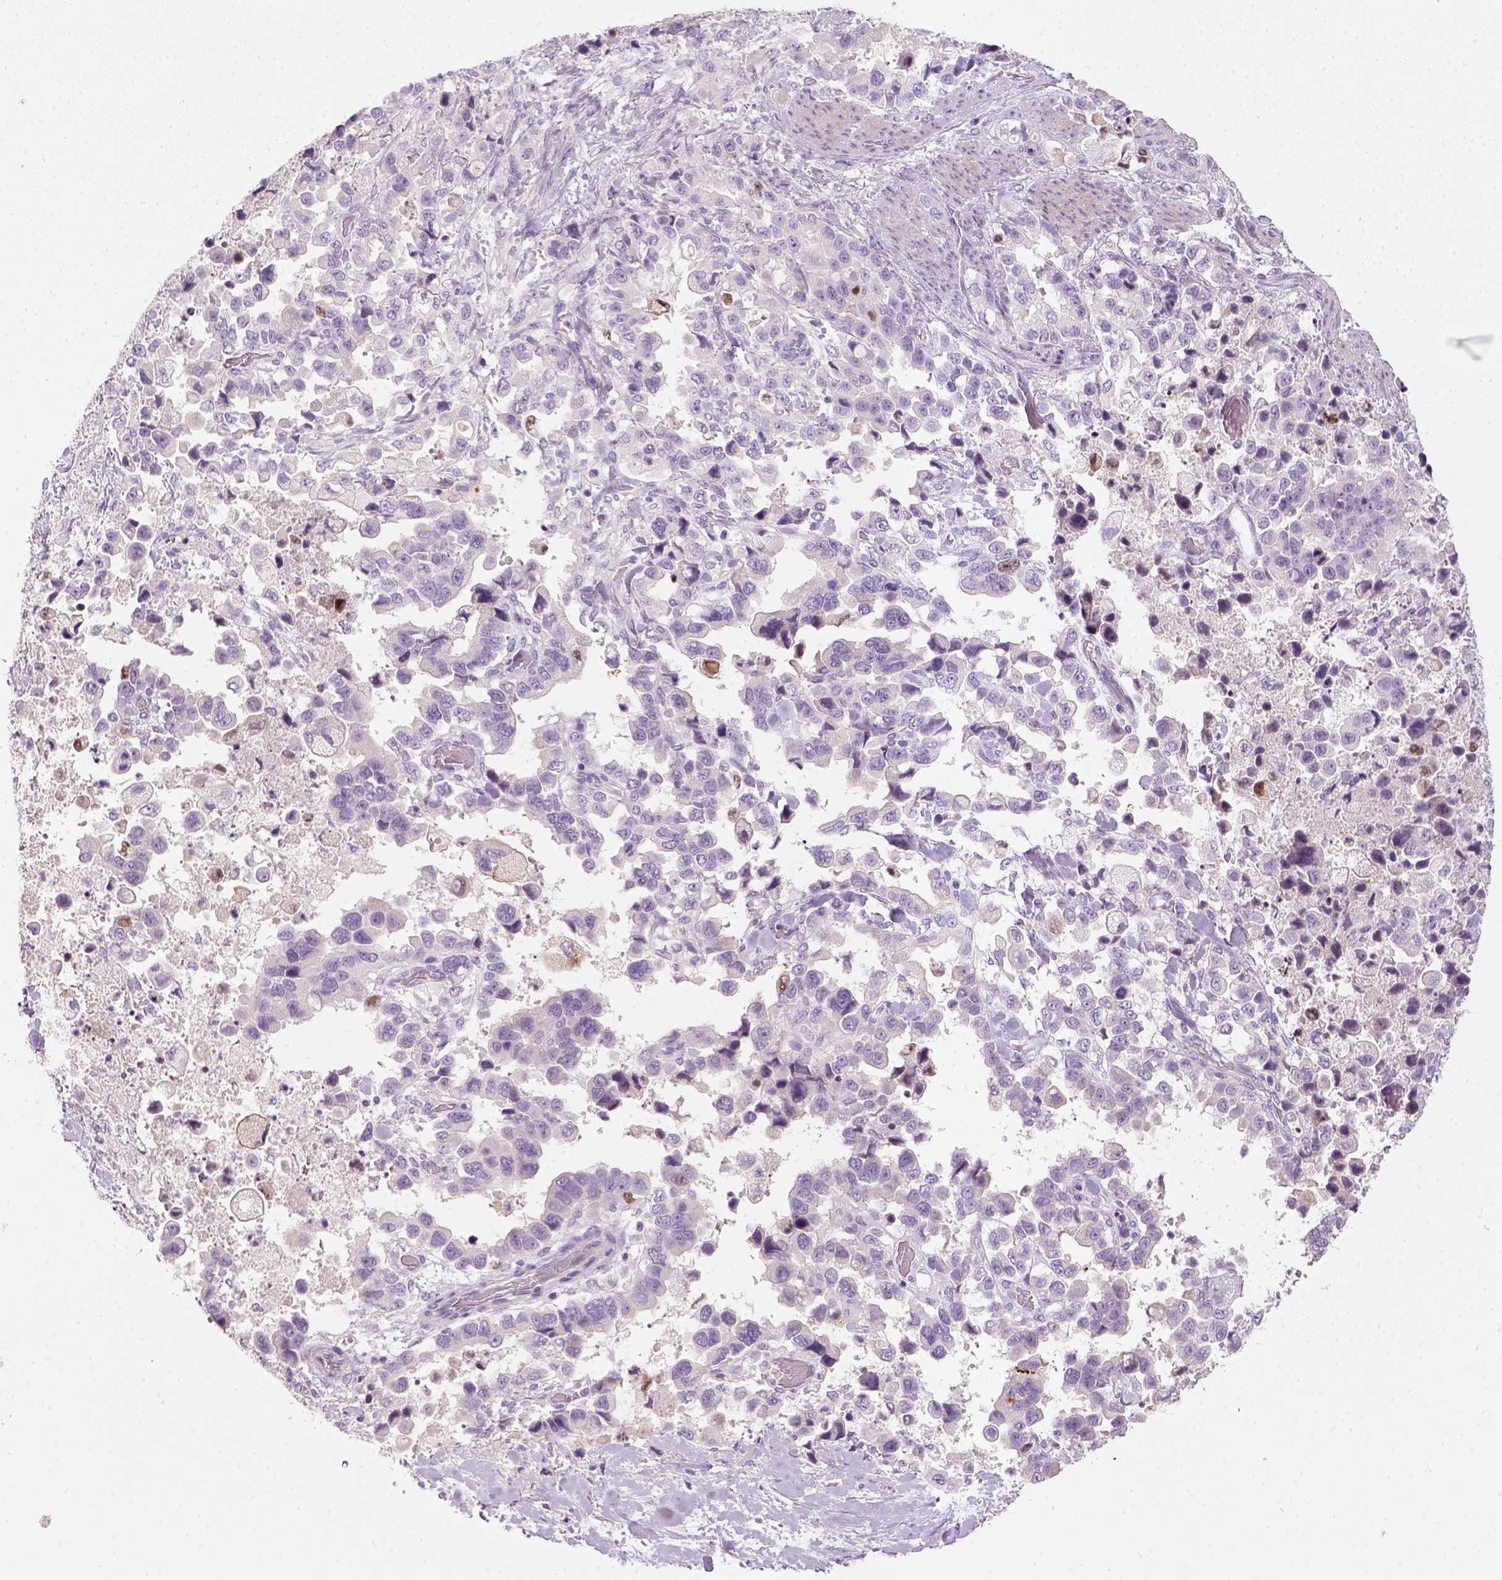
{"staining": {"intensity": "negative", "quantity": "none", "location": "none"}, "tissue": "stomach cancer", "cell_type": "Tumor cells", "image_type": "cancer", "snomed": [{"axis": "morphology", "description": "Adenocarcinoma, NOS"}, {"axis": "topography", "description": "Stomach"}], "caption": "IHC micrograph of human stomach cancer (adenocarcinoma) stained for a protein (brown), which demonstrates no positivity in tumor cells.", "gene": "NUDT6", "patient": {"sex": "male", "age": 59}}